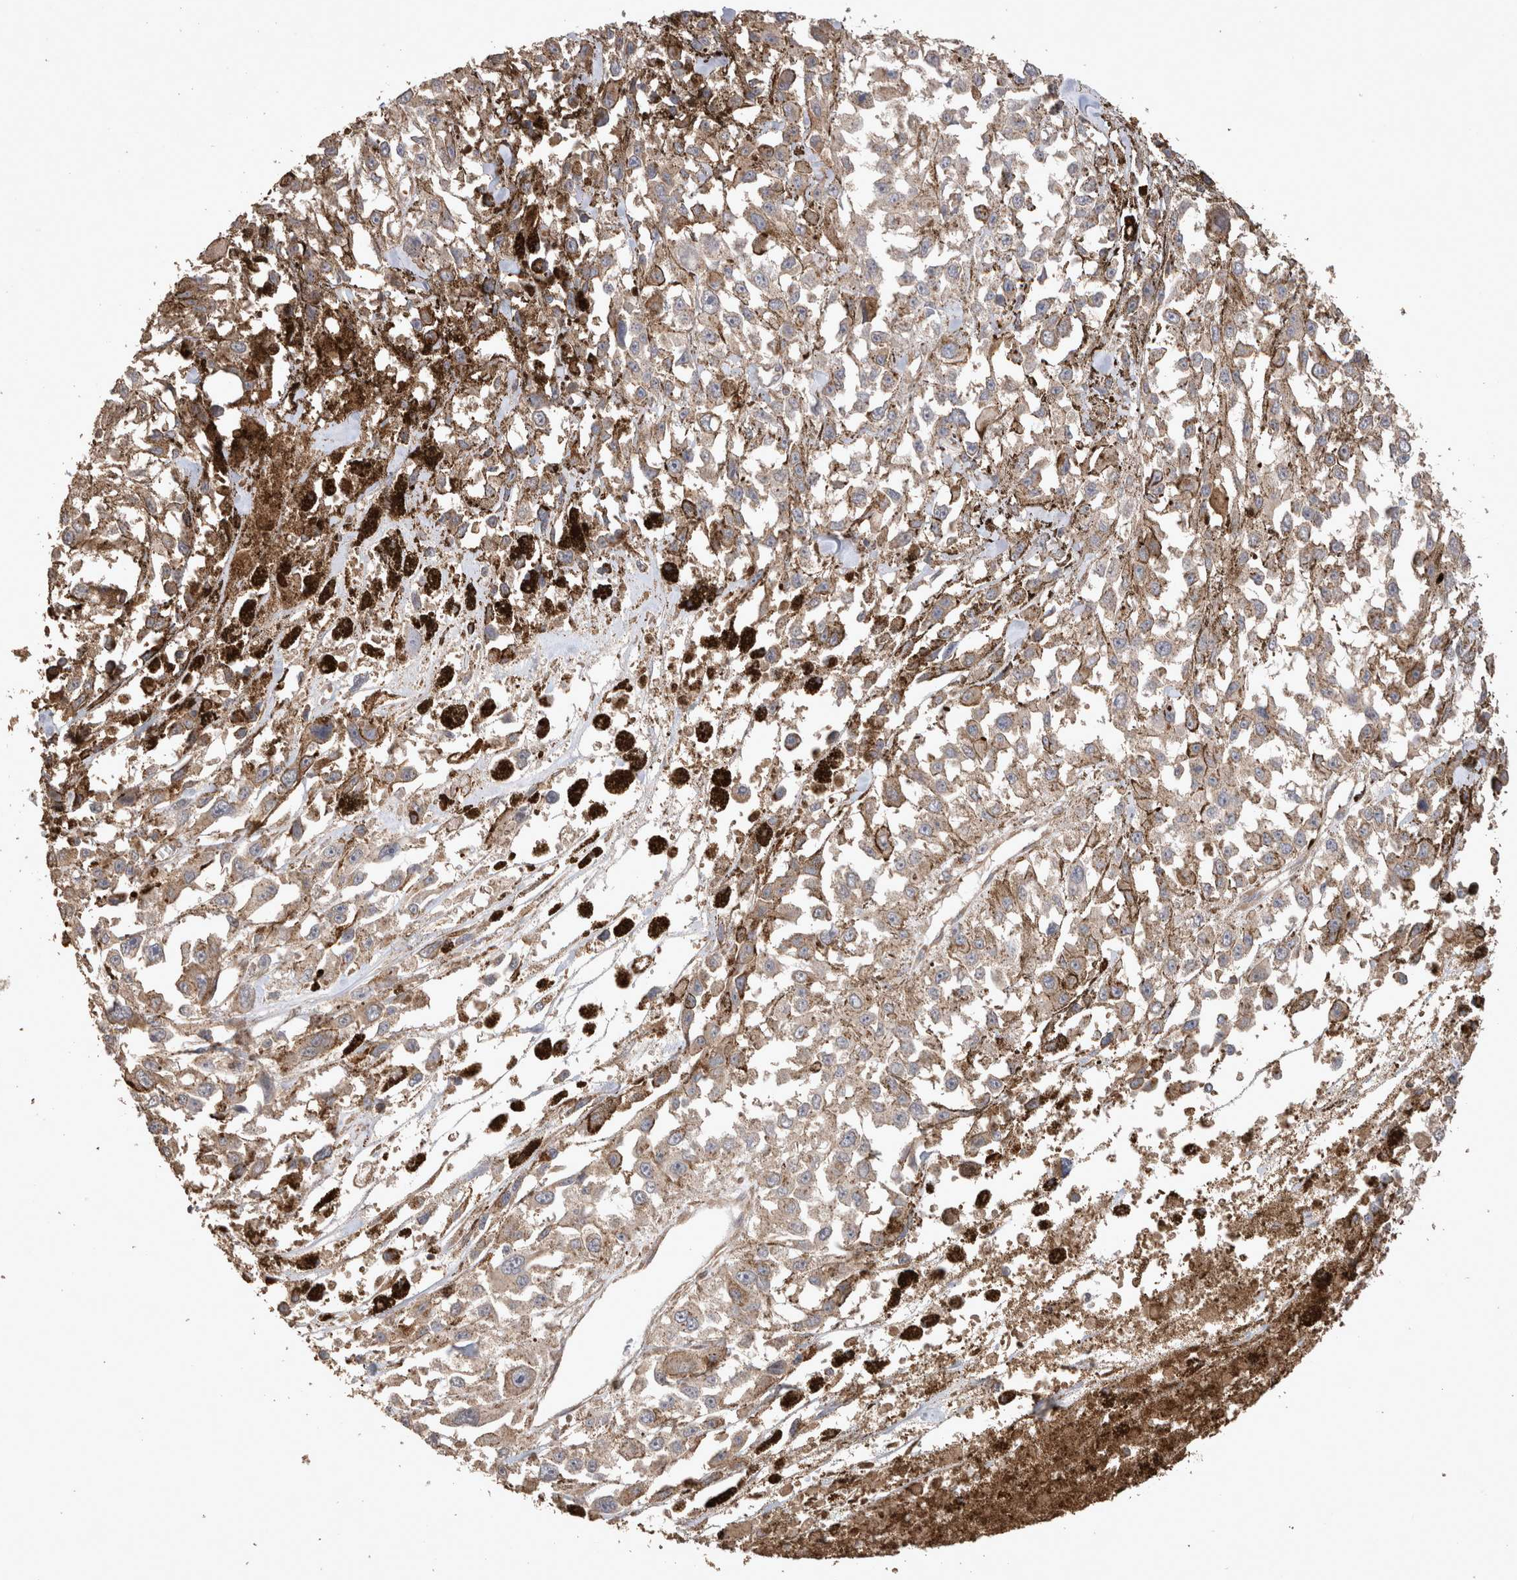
{"staining": {"intensity": "negative", "quantity": "none", "location": "none"}, "tissue": "melanoma", "cell_type": "Tumor cells", "image_type": "cancer", "snomed": [{"axis": "morphology", "description": "Malignant melanoma, Metastatic site"}, {"axis": "topography", "description": "Lymph node"}], "caption": "Photomicrograph shows no protein staining in tumor cells of malignant melanoma (metastatic site) tissue.", "gene": "SNX31", "patient": {"sex": "male", "age": 59}}